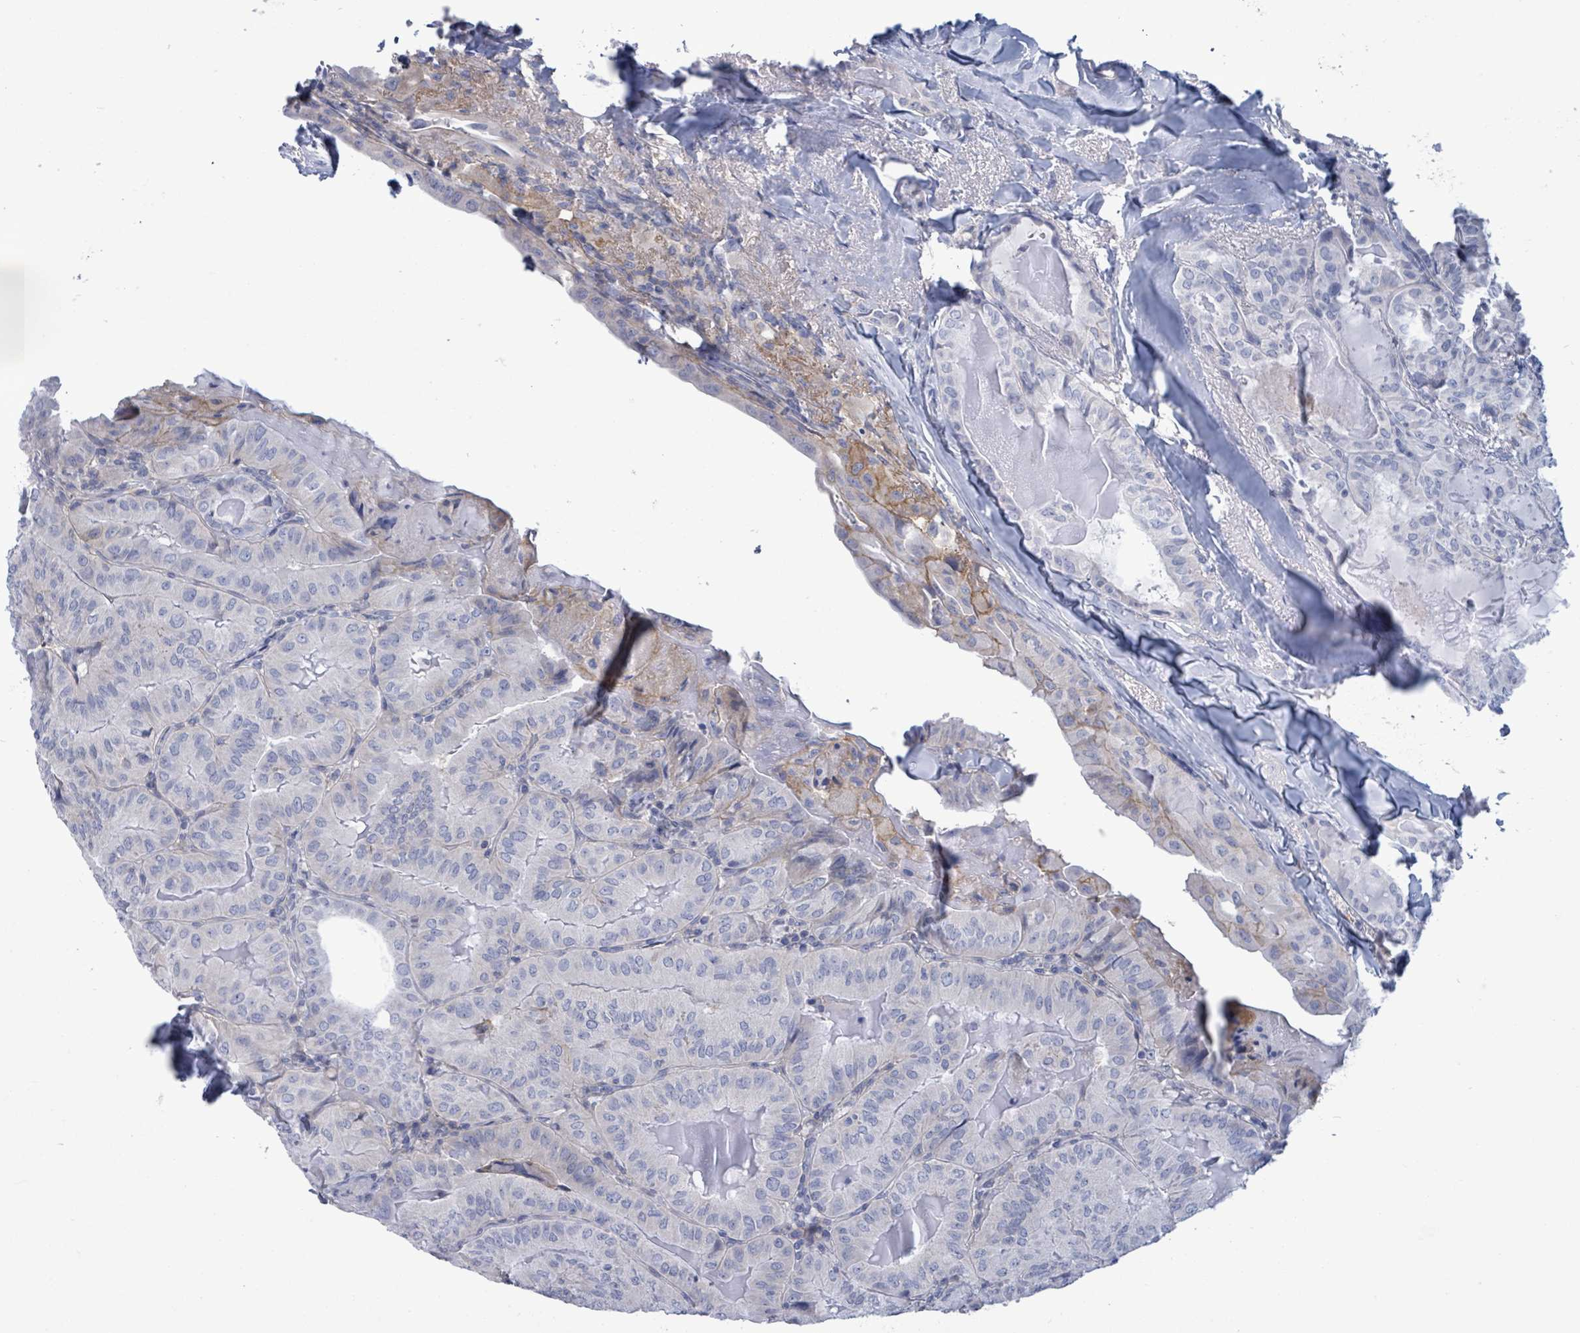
{"staining": {"intensity": "weak", "quantity": "<25%", "location": "cytoplasmic/membranous"}, "tissue": "thyroid cancer", "cell_type": "Tumor cells", "image_type": "cancer", "snomed": [{"axis": "morphology", "description": "Papillary adenocarcinoma, NOS"}, {"axis": "topography", "description": "Thyroid gland"}], "caption": "An IHC image of thyroid cancer is shown. There is no staining in tumor cells of thyroid cancer. Brightfield microscopy of IHC stained with DAB (brown) and hematoxylin (blue), captured at high magnification.", "gene": "BSG", "patient": {"sex": "female", "age": 68}}